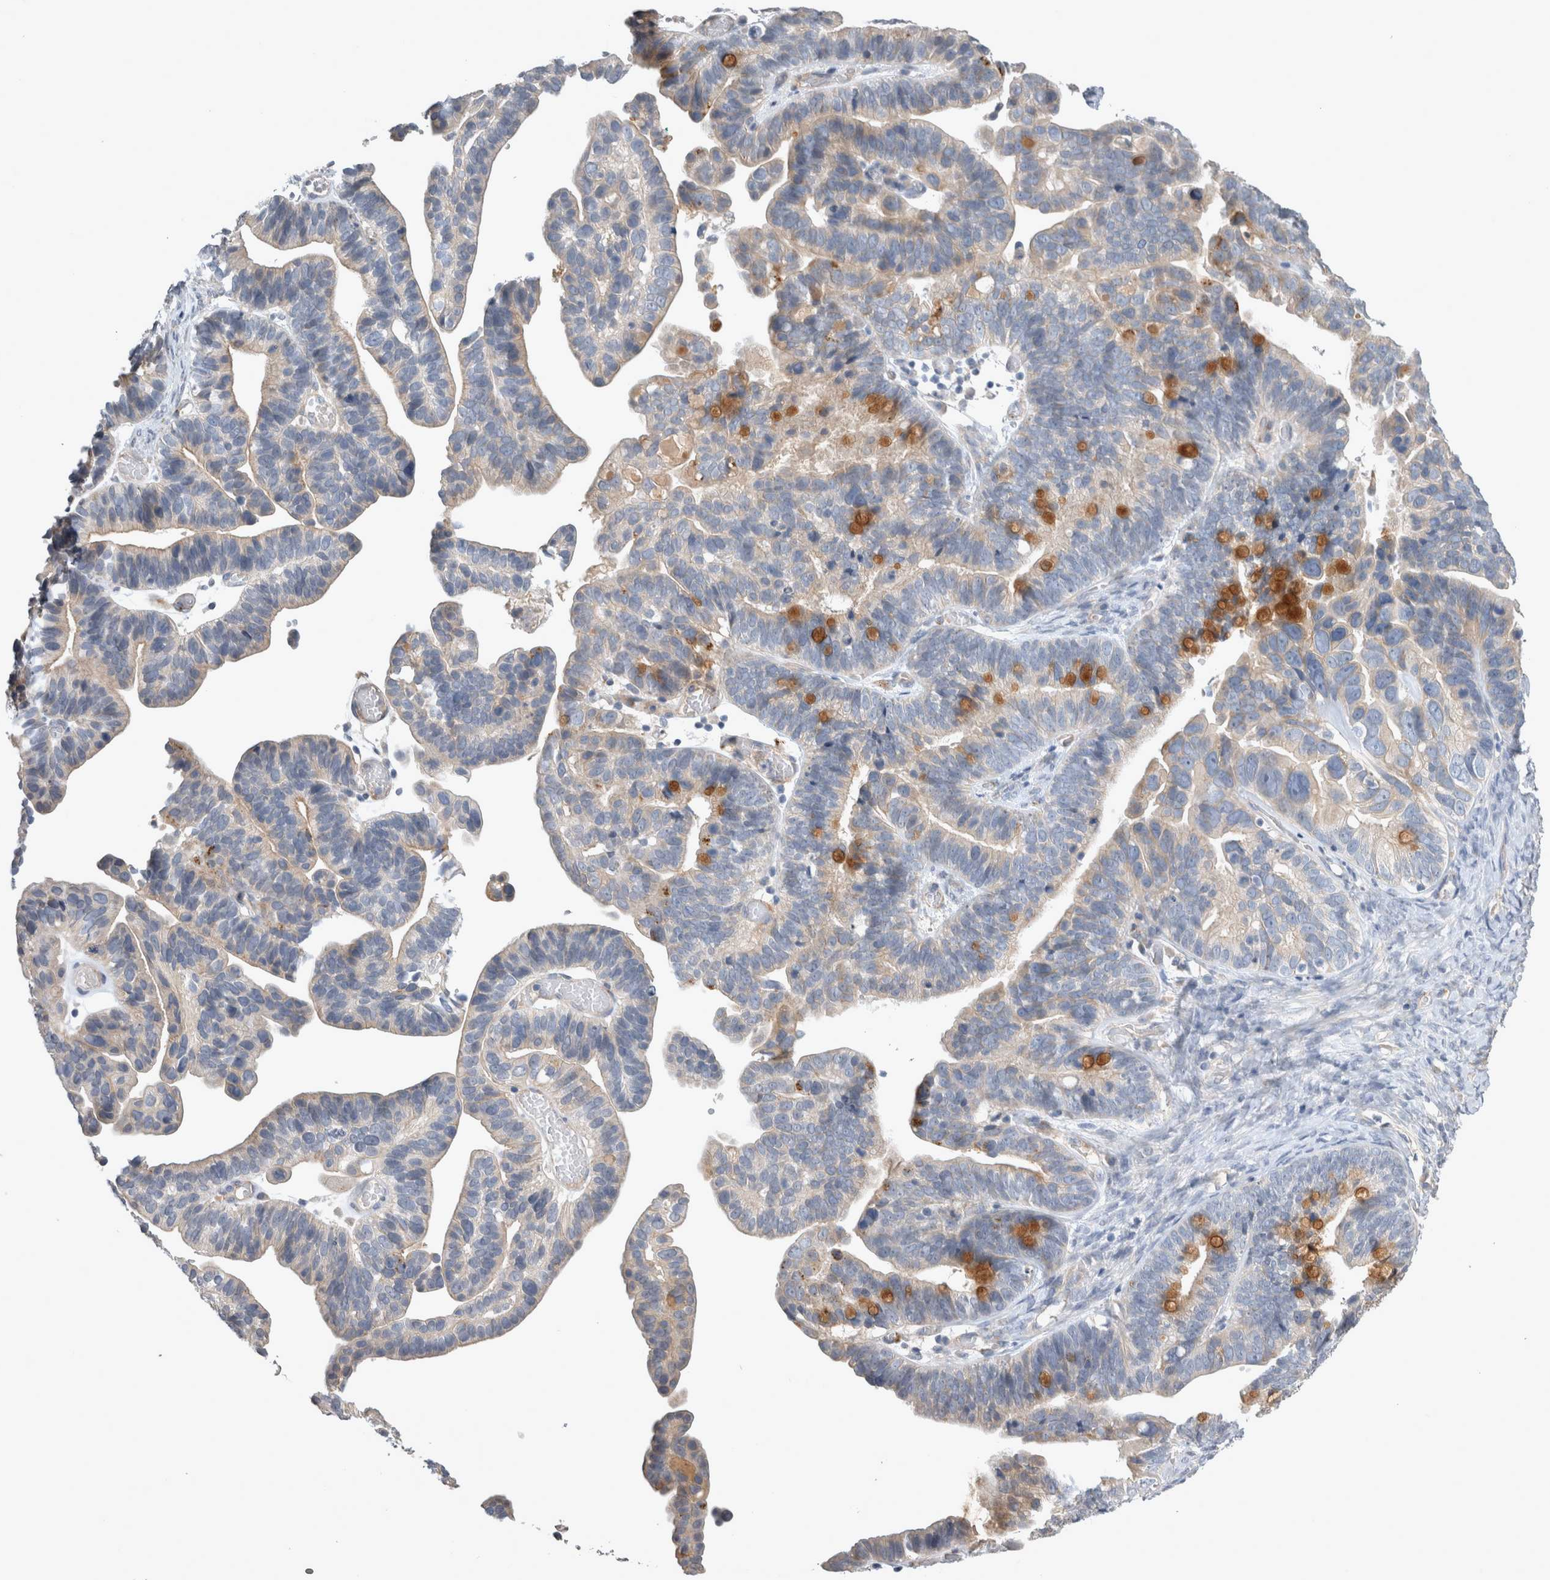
{"staining": {"intensity": "moderate", "quantity": "<25%", "location": "cytoplasmic/membranous"}, "tissue": "ovarian cancer", "cell_type": "Tumor cells", "image_type": "cancer", "snomed": [{"axis": "morphology", "description": "Cystadenocarcinoma, serous, NOS"}, {"axis": "topography", "description": "Ovary"}], "caption": "Immunohistochemistry (IHC) (DAB (3,3'-diaminobenzidine)) staining of ovarian serous cystadenocarcinoma demonstrates moderate cytoplasmic/membranous protein staining in about <25% of tumor cells. (DAB IHC with brightfield microscopy, high magnification).", "gene": "SLC22A11", "patient": {"sex": "female", "age": 56}}